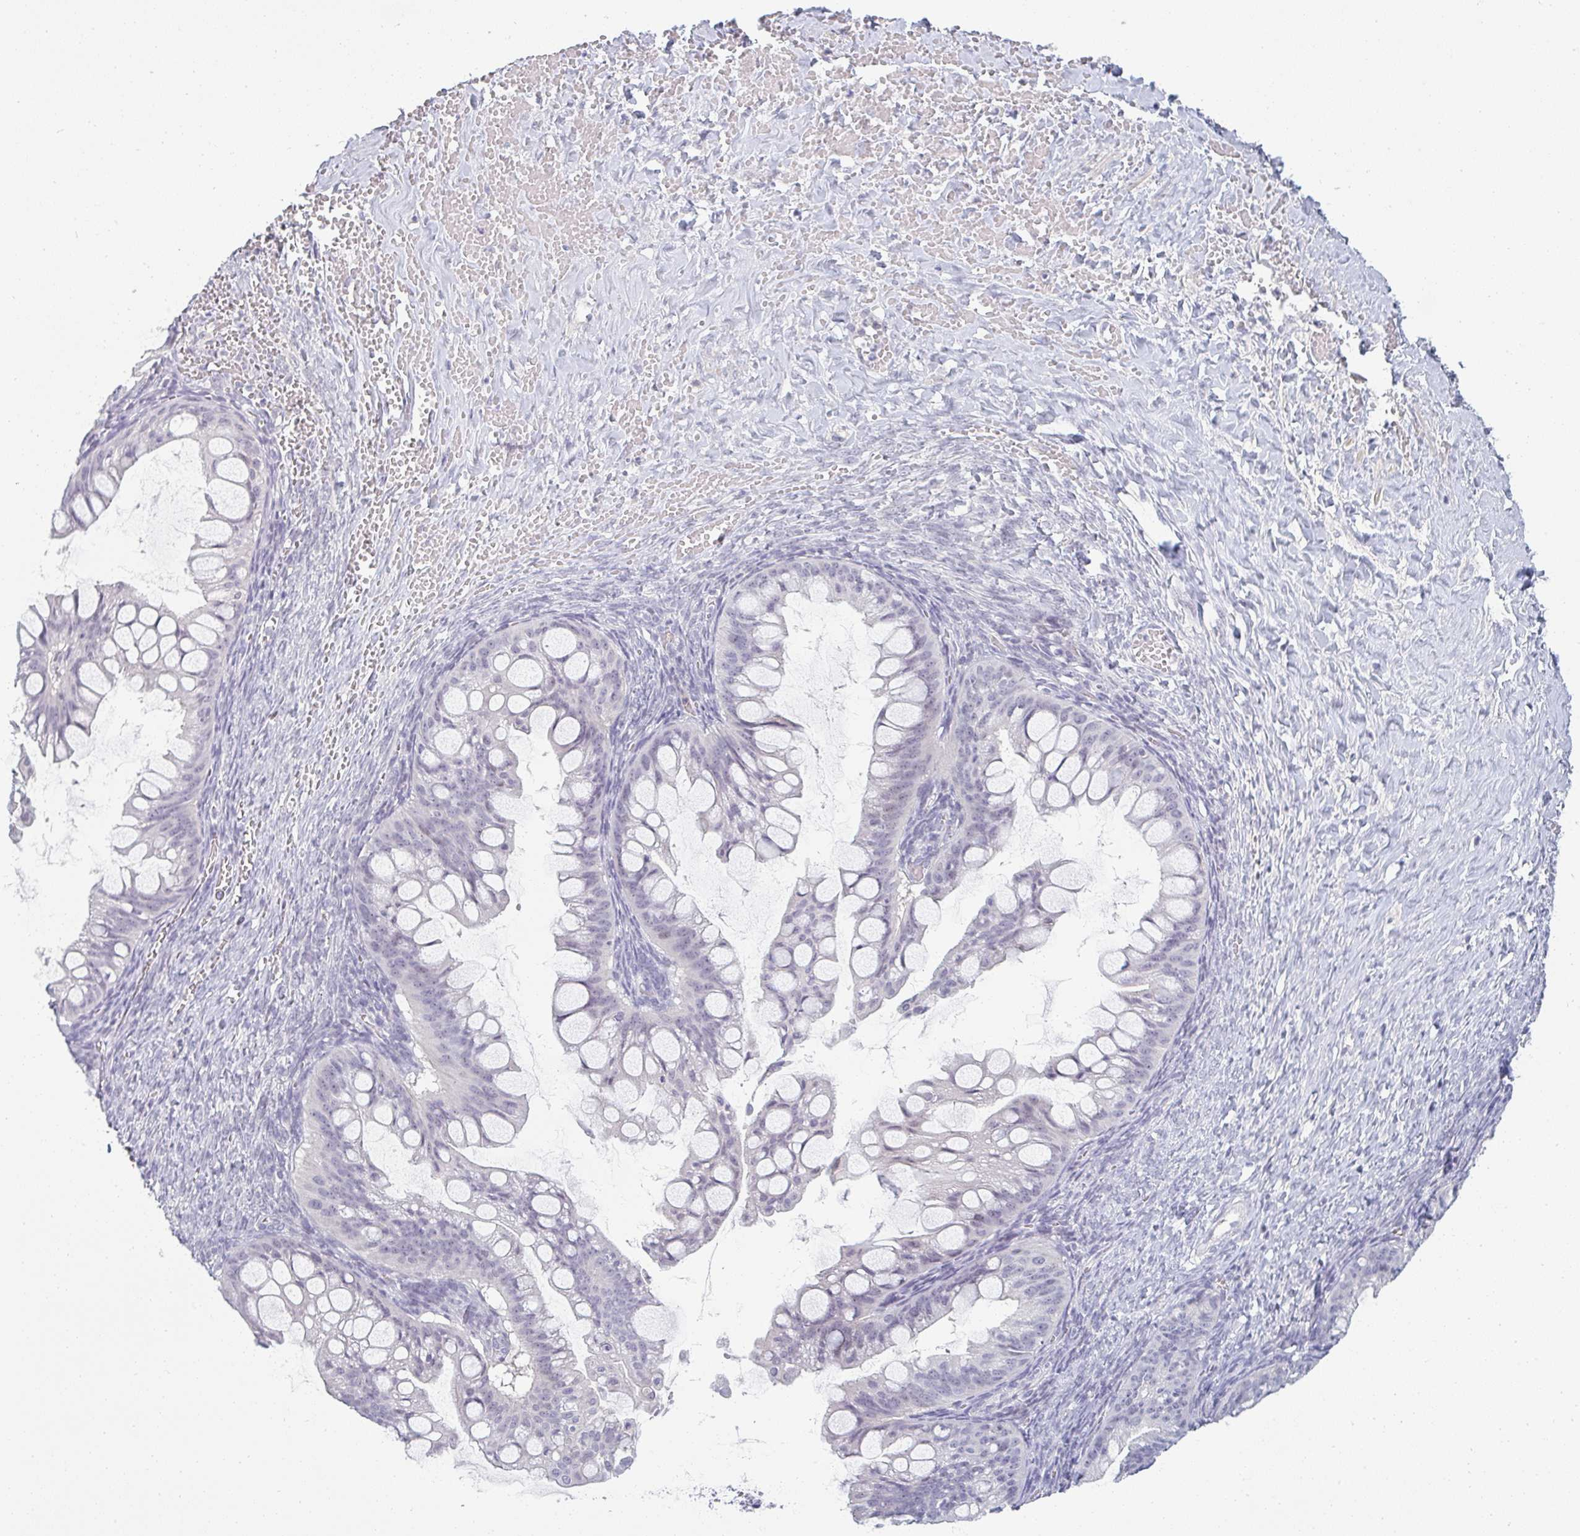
{"staining": {"intensity": "negative", "quantity": "none", "location": "none"}, "tissue": "ovarian cancer", "cell_type": "Tumor cells", "image_type": "cancer", "snomed": [{"axis": "morphology", "description": "Cystadenocarcinoma, mucinous, NOS"}, {"axis": "topography", "description": "Ovary"}], "caption": "The histopathology image demonstrates no staining of tumor cells in ovarian mucinous cystadenocarcinoma.", "gene": "PPFIA4", "patient": {"sex": "female", "age": 73}}